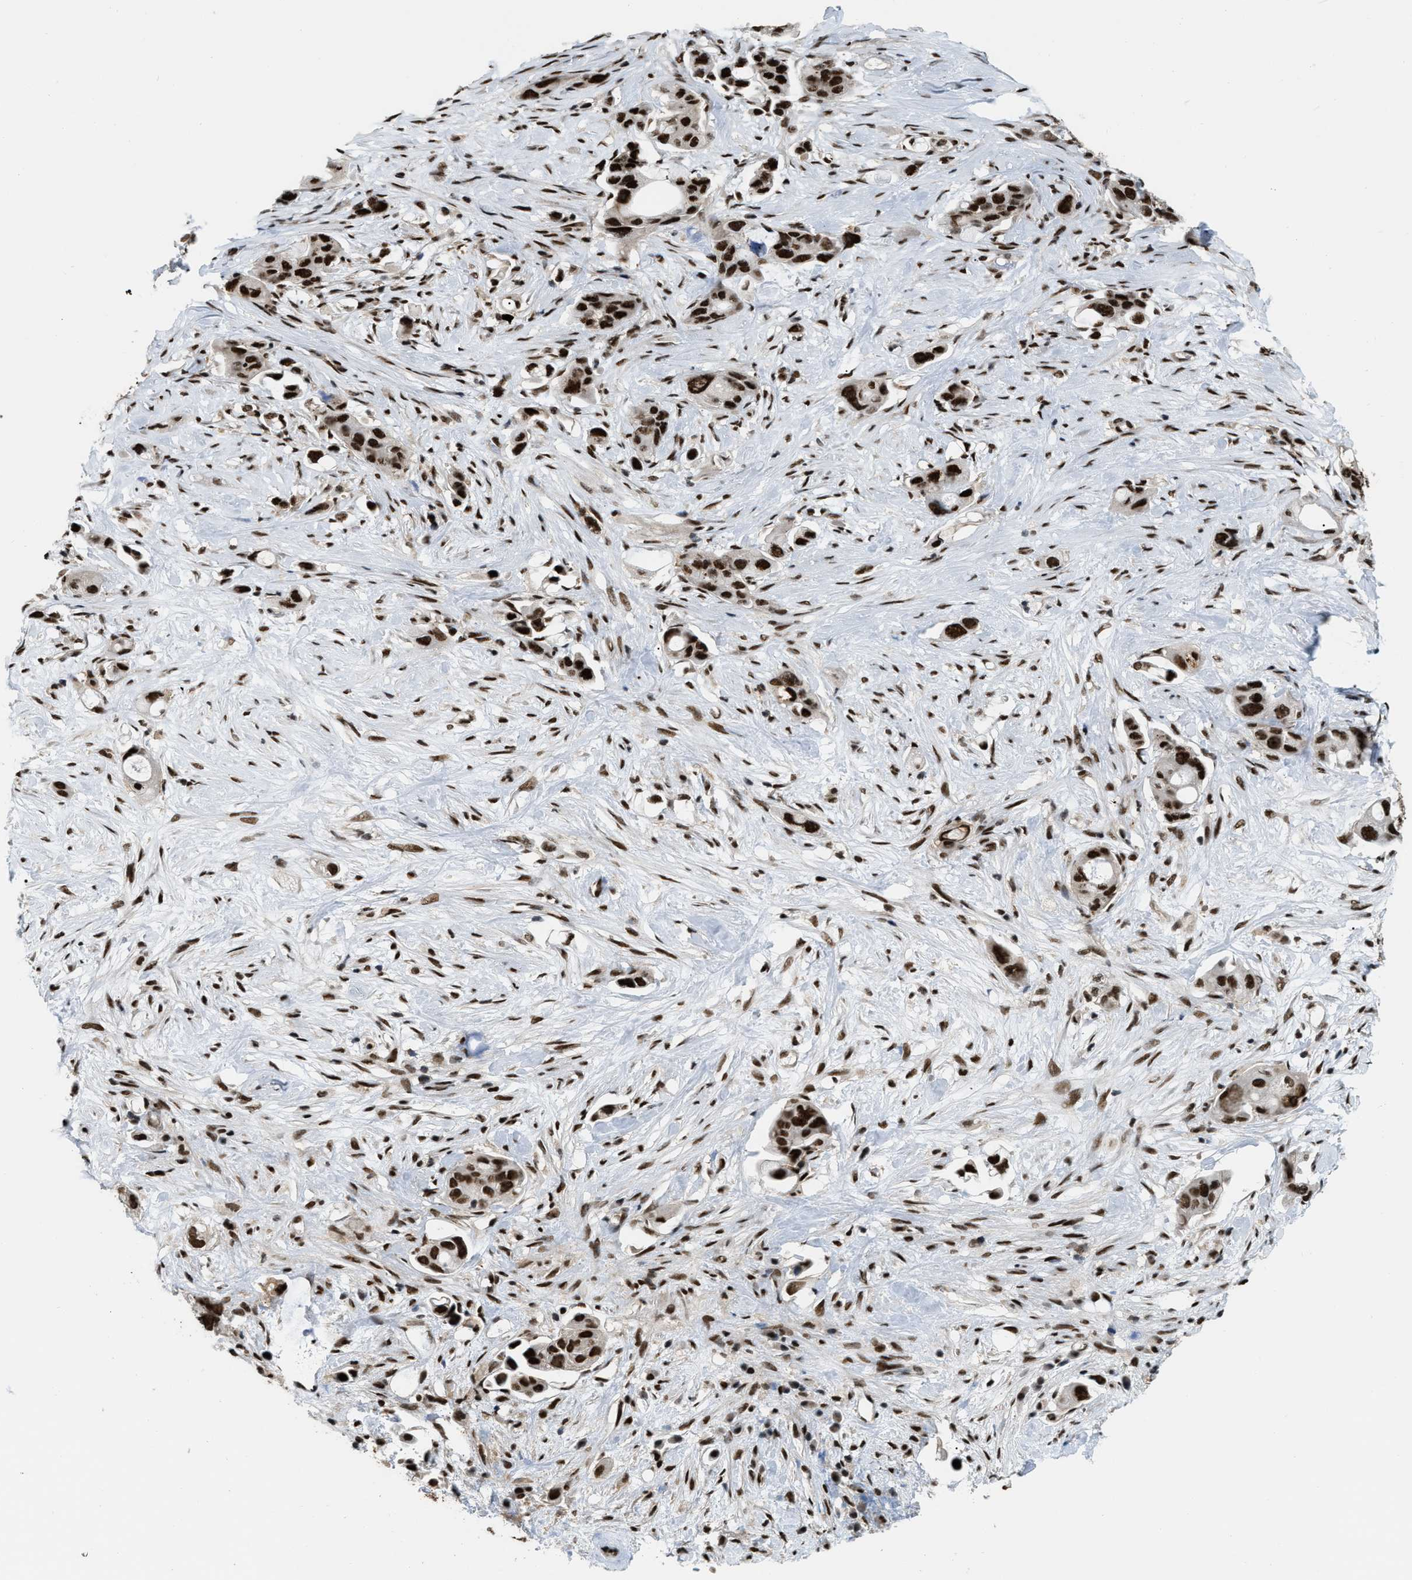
{"staining": {"intensity": "strong", "quantity": ">75%", "location": "nuclear"}, "tissue": "pancreatic cancer", "cell_type": "Tumor cells", "image_type": "cancer", "snomed": [{"axis": "morphology", "description": "Adenocarcinoma, NOS"}, {"axis": "topography", "description": "Pancreas"}], "caption": "Immunohistochemical staining of pancreatic cancer (adenocarcinoma) demonstrates high levels of strong nuclear protein staining in approximately >75% of tumor cells. The staining was performed using DAB, with brown indicating positive protein expression. Nuclei are stained blue with hematoxylin.", "gene": "NUMA1", "patient": {"sex": "male", "age": 53}}